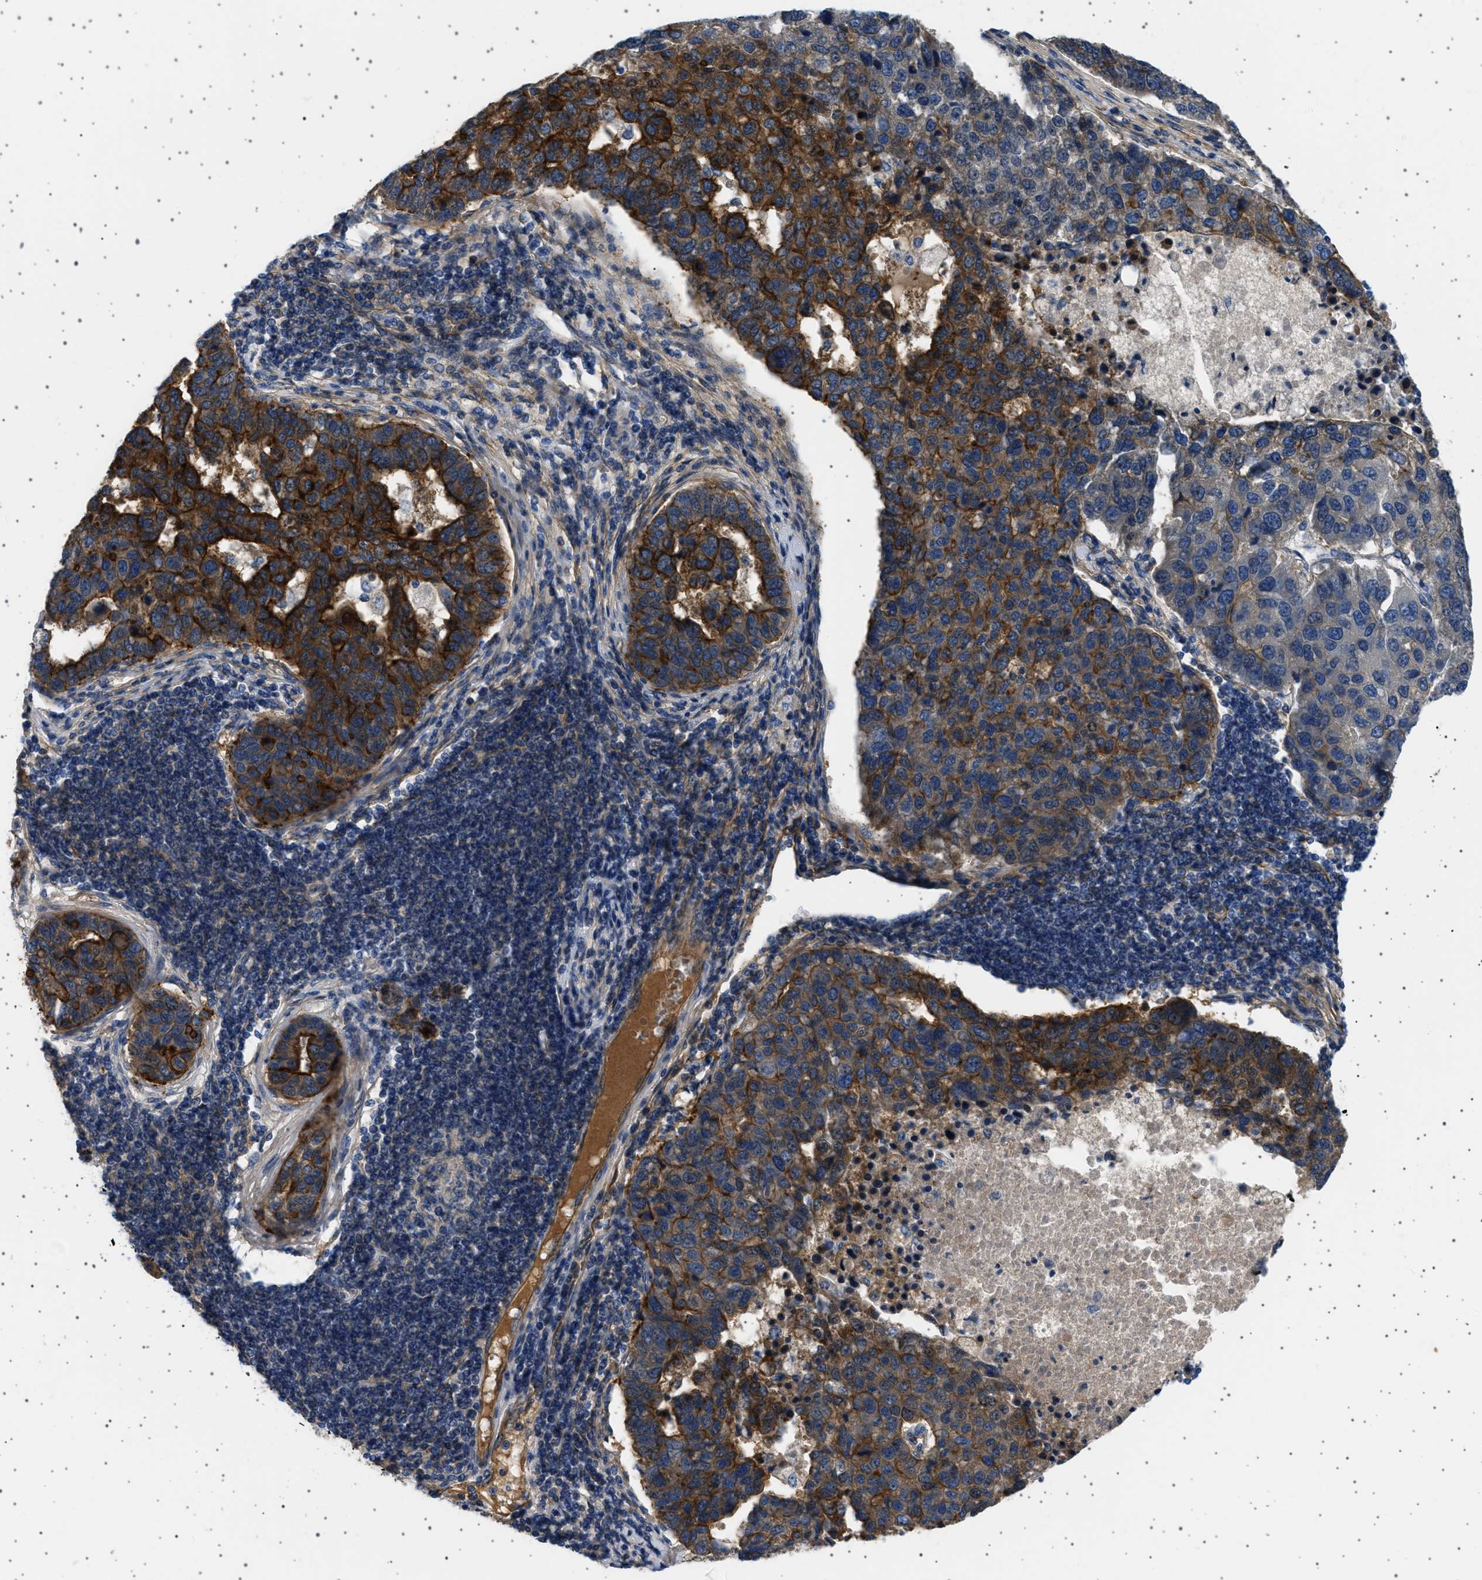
{"staining": {"intensity": "strong", "quantity": "25%-75%", "location": "cytoplasmic/membranous"}, "tissue": "pancreatic cancer", "cell_type": "Tumor cells", "image_type": "cancer", "snomed": [{"axis": "morphology", "description": "Adenocarcinoma, NOS"}, {"axis": "topography", "description": "Pancreas"}], "caption": "Strong cytoplasmic/membranous expression for a protein is seen in about 25%-75% of tumor cells of pancreatic cancer using immunohistochemistry (IHC).", "gene": "PLPP6", "patient": {"sex": "female", "age": 61}}